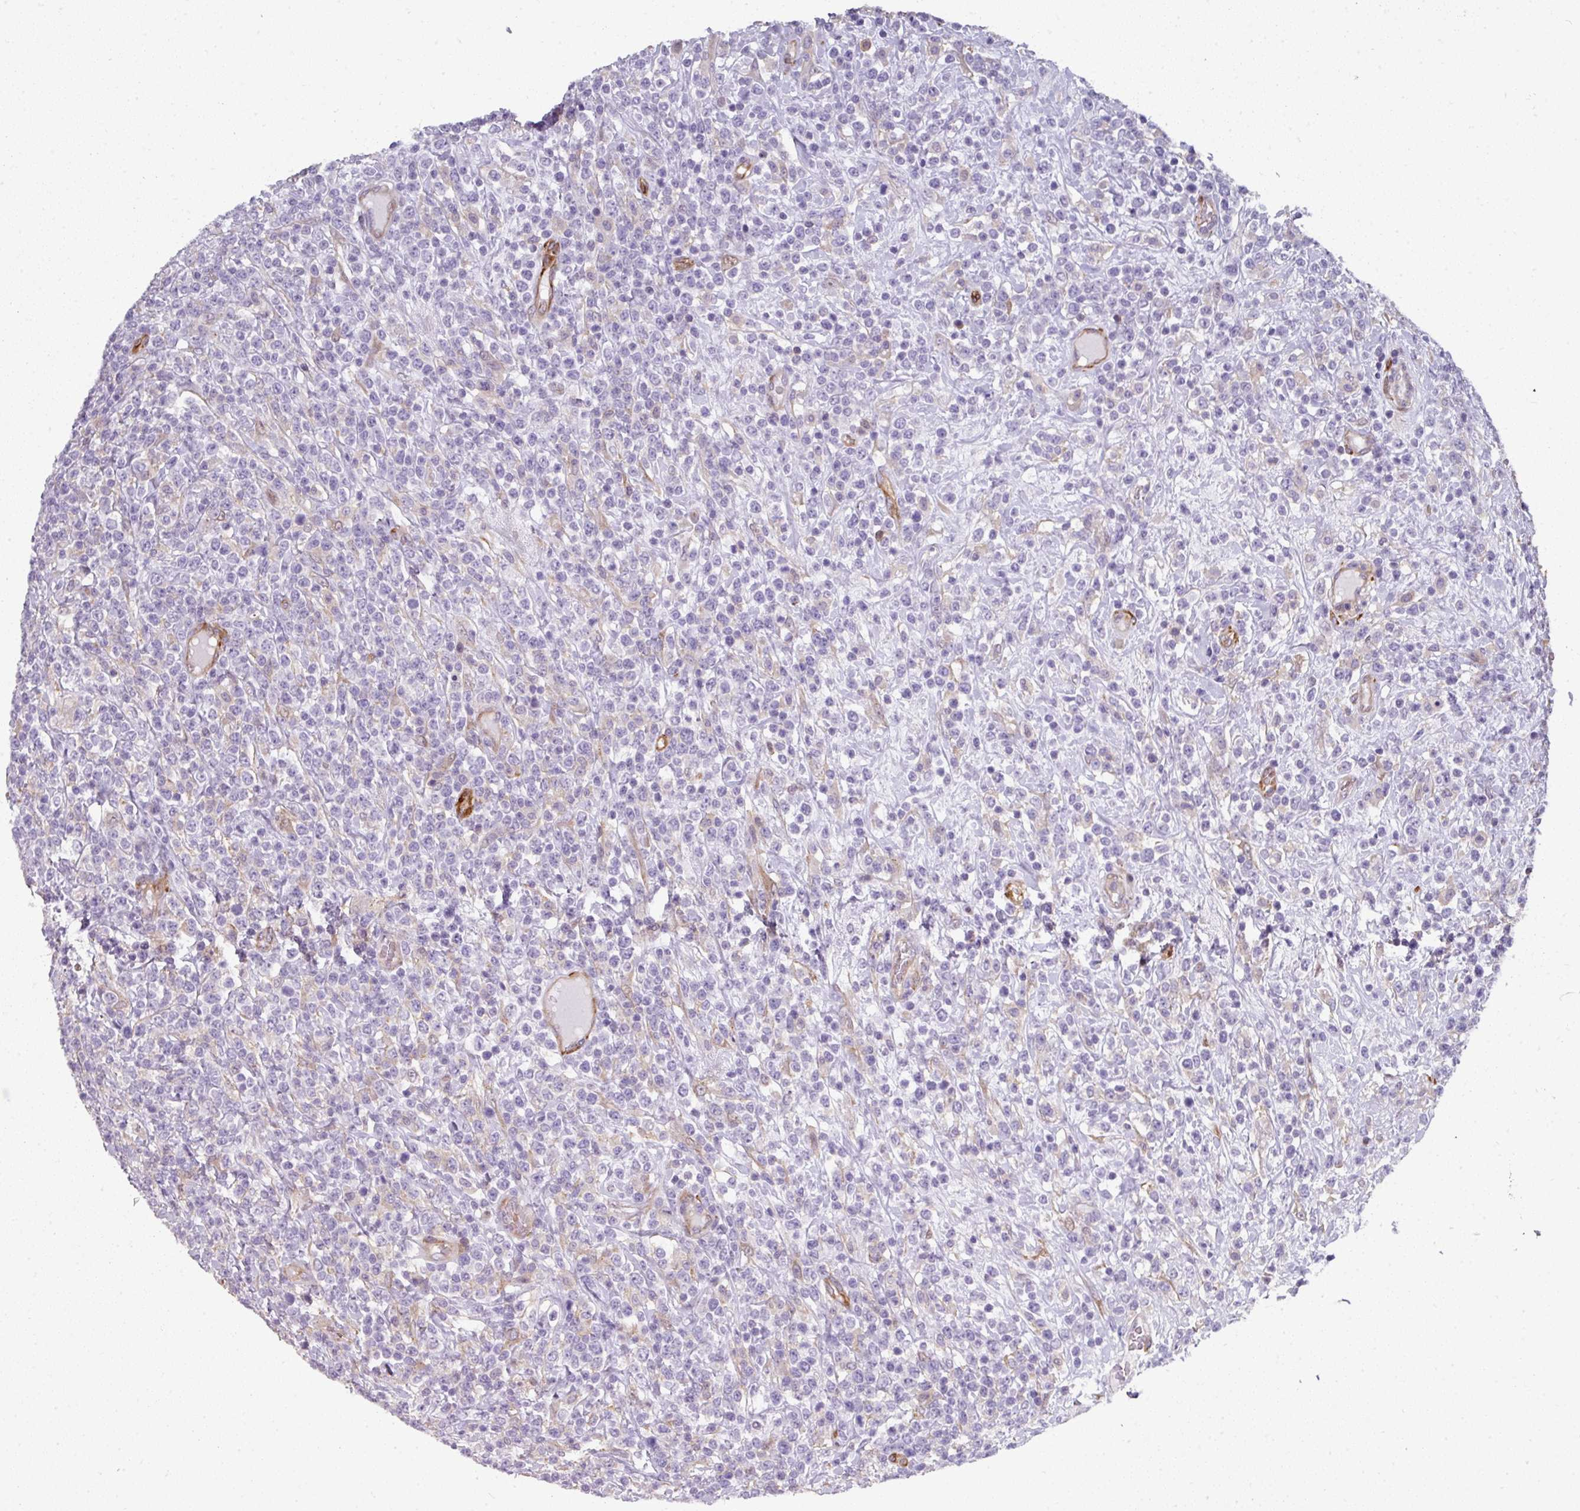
{"staining": {"intensity": "negative", "quantity": "none", "location": "none"}, "tissue": "lymphoma", "cell_type": "Tumor cells", "image_type": "cancer", "snomed": [{"axis": "morphology", "description": "Malignant lymphoma, non-Hodgkin's type, High grade"}, {"axis": "topography", "description": "Colon"}], "caption": "Immunohistochemistry micrograph of lymphoma stained for a protein (brown), which reveals no expression in tumor cells.", "gene": "BEND5", "patient": {"sex": "female", "age": 53}}